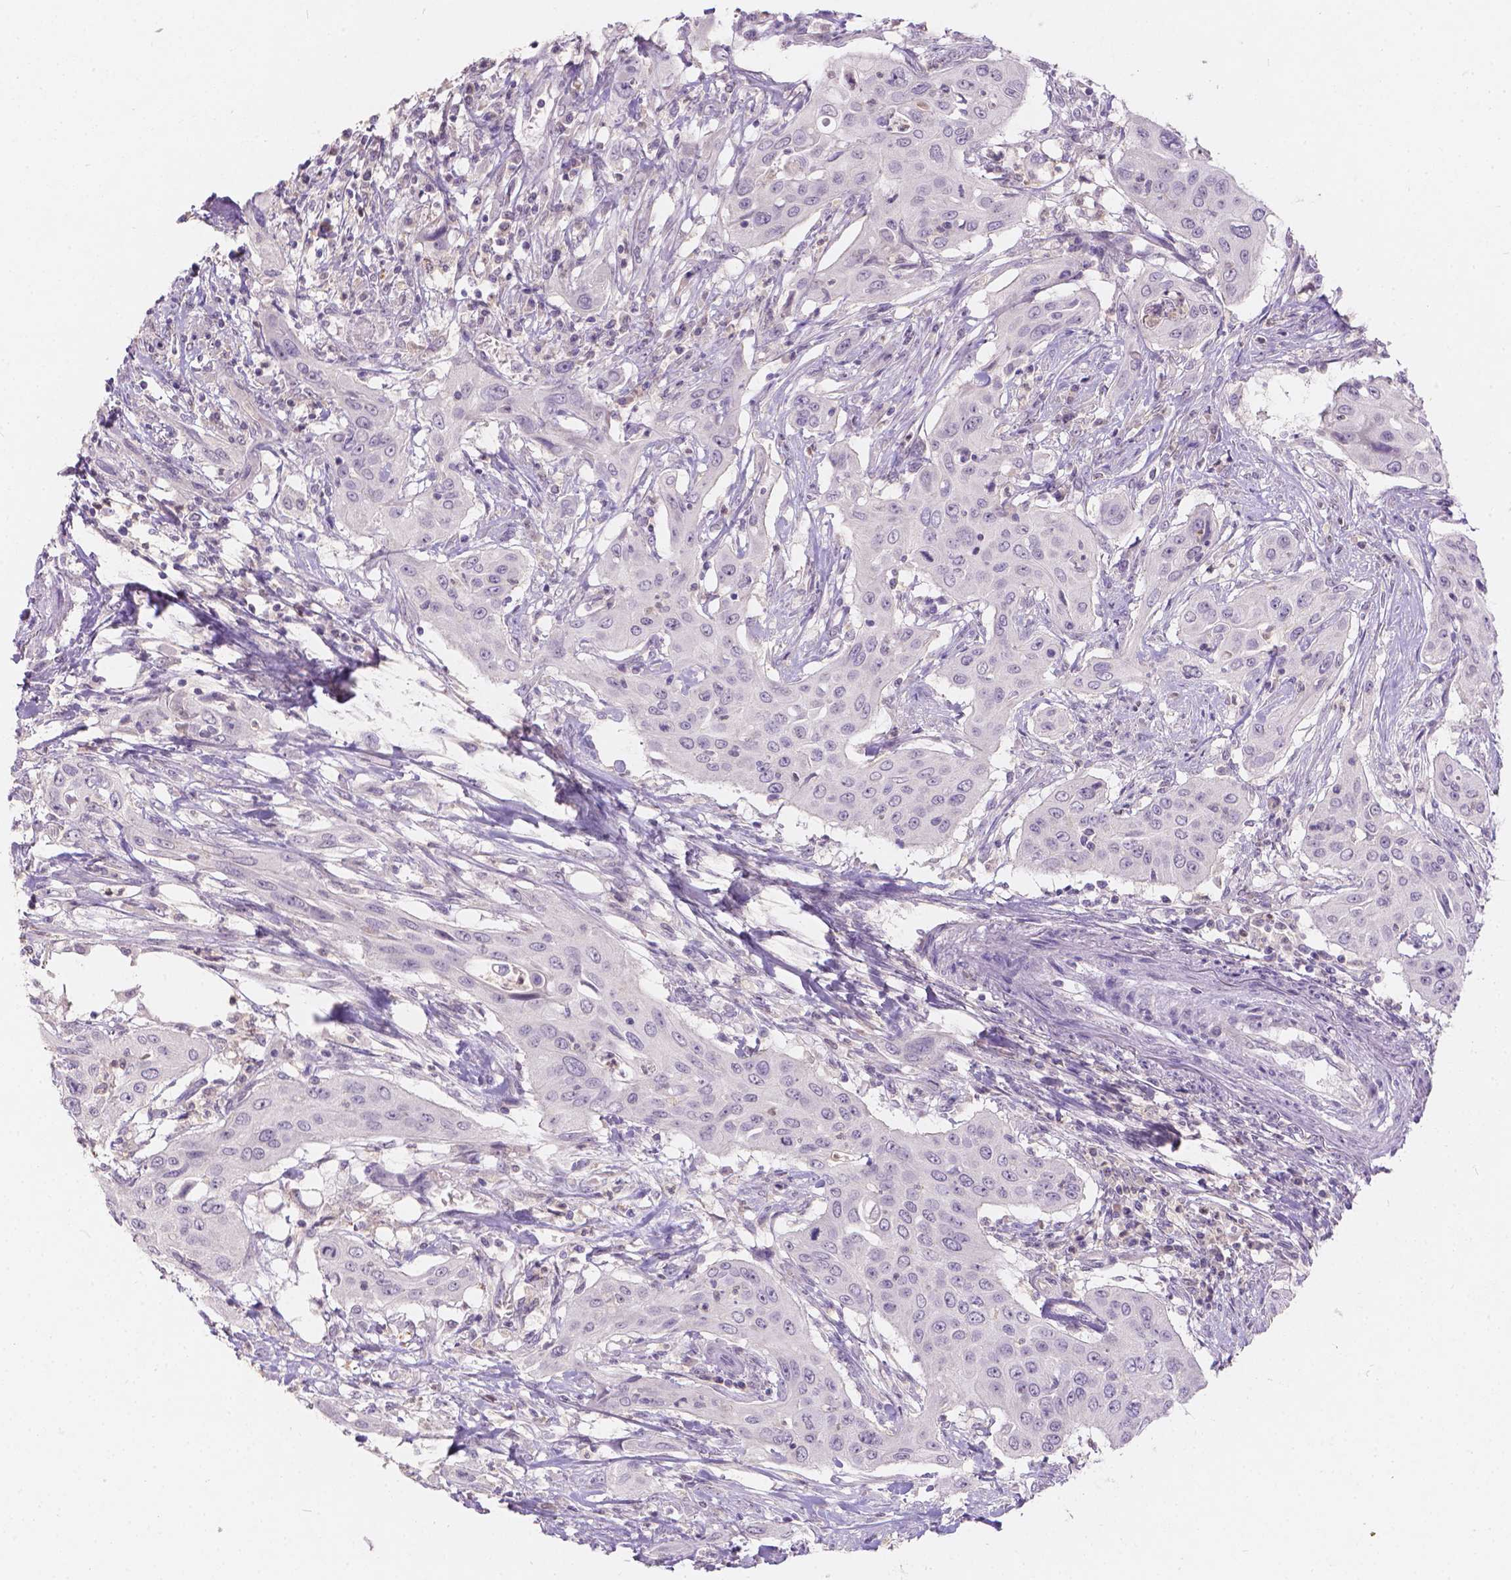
{"staining": {"intensity": "negative", "quantity": "none", "location": "none"}, "tissue": "urothelial cancer", "cell_type": "Tumor cells", "image_type": "cancer", "snomed": [{"axis": "morphology", "description": "Urothelial carcinoma, High grade"}, {"axis": "topography", "description": "Urinary bladder"}], "caption": "Micrograph shows no protein staining in tumor cells of high-grade urothelial carcinoma tissue. (DAB (3,3'-diaminobenzidine) IHC with hematoxylin counter stain).", "gene": "DCAF4L1", "patient": {"sex": "male", "age": 82}}